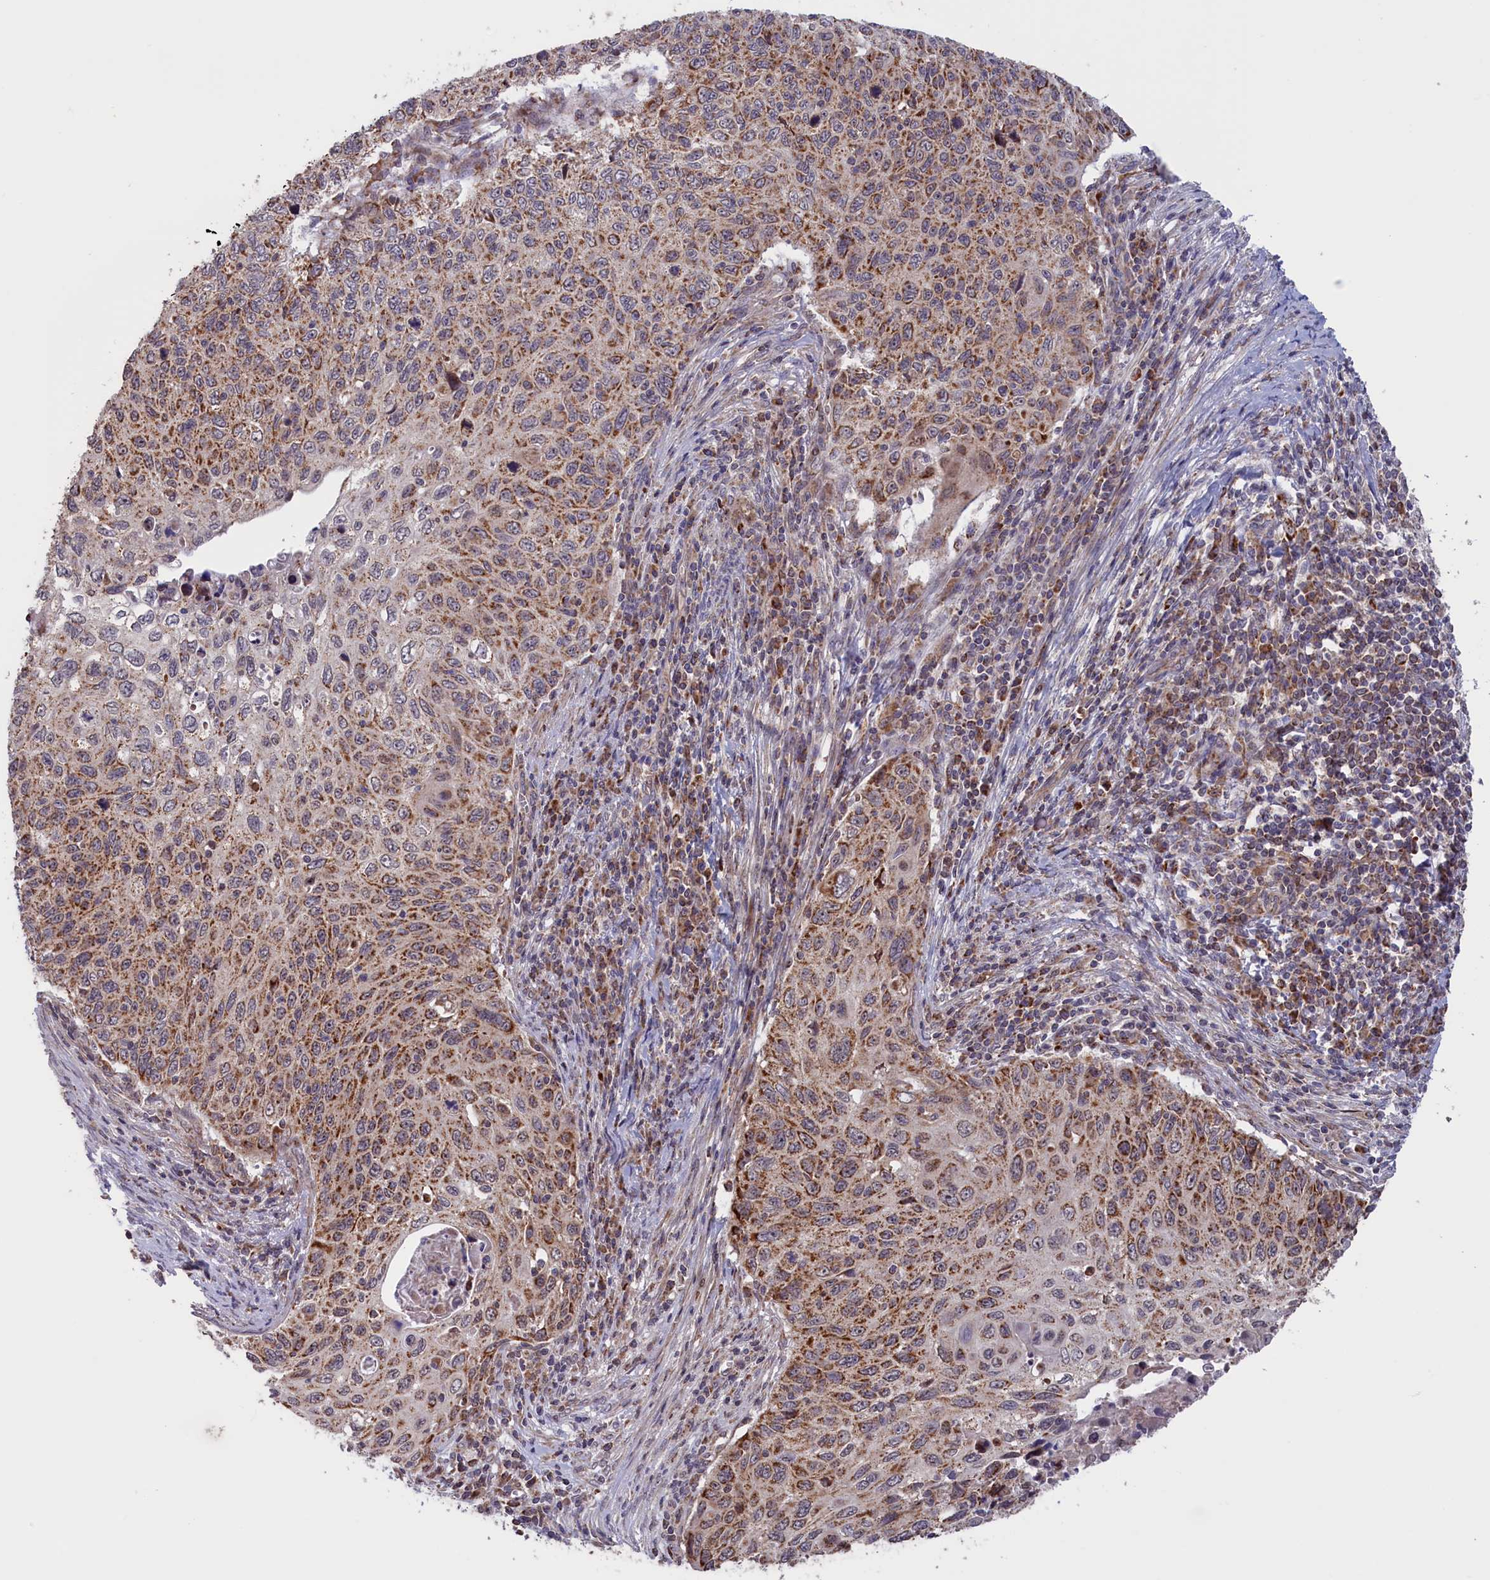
{"staining": {"intensity": "moderate", "quantity": "25%-75%", "location": "cytoplasmic/membranous"}, "tissue": "cervical cancer", "cell_type": "Tumor cells", "image_type": "cancer", "snomed": [{"axis": "morphology", "description": "Squamous cell carcinoma, NOS"}, {"axis": "topography", "description": "Cervix"}], "caption": "About 25%-75% of tumor cells in human cervical cancer show moderate cytoplasmic/membranous protein positivity as visualized by brown immunohistochemical staining.", "gene": "TIMM44", "patient": {"sex": "female", "age": 70}}